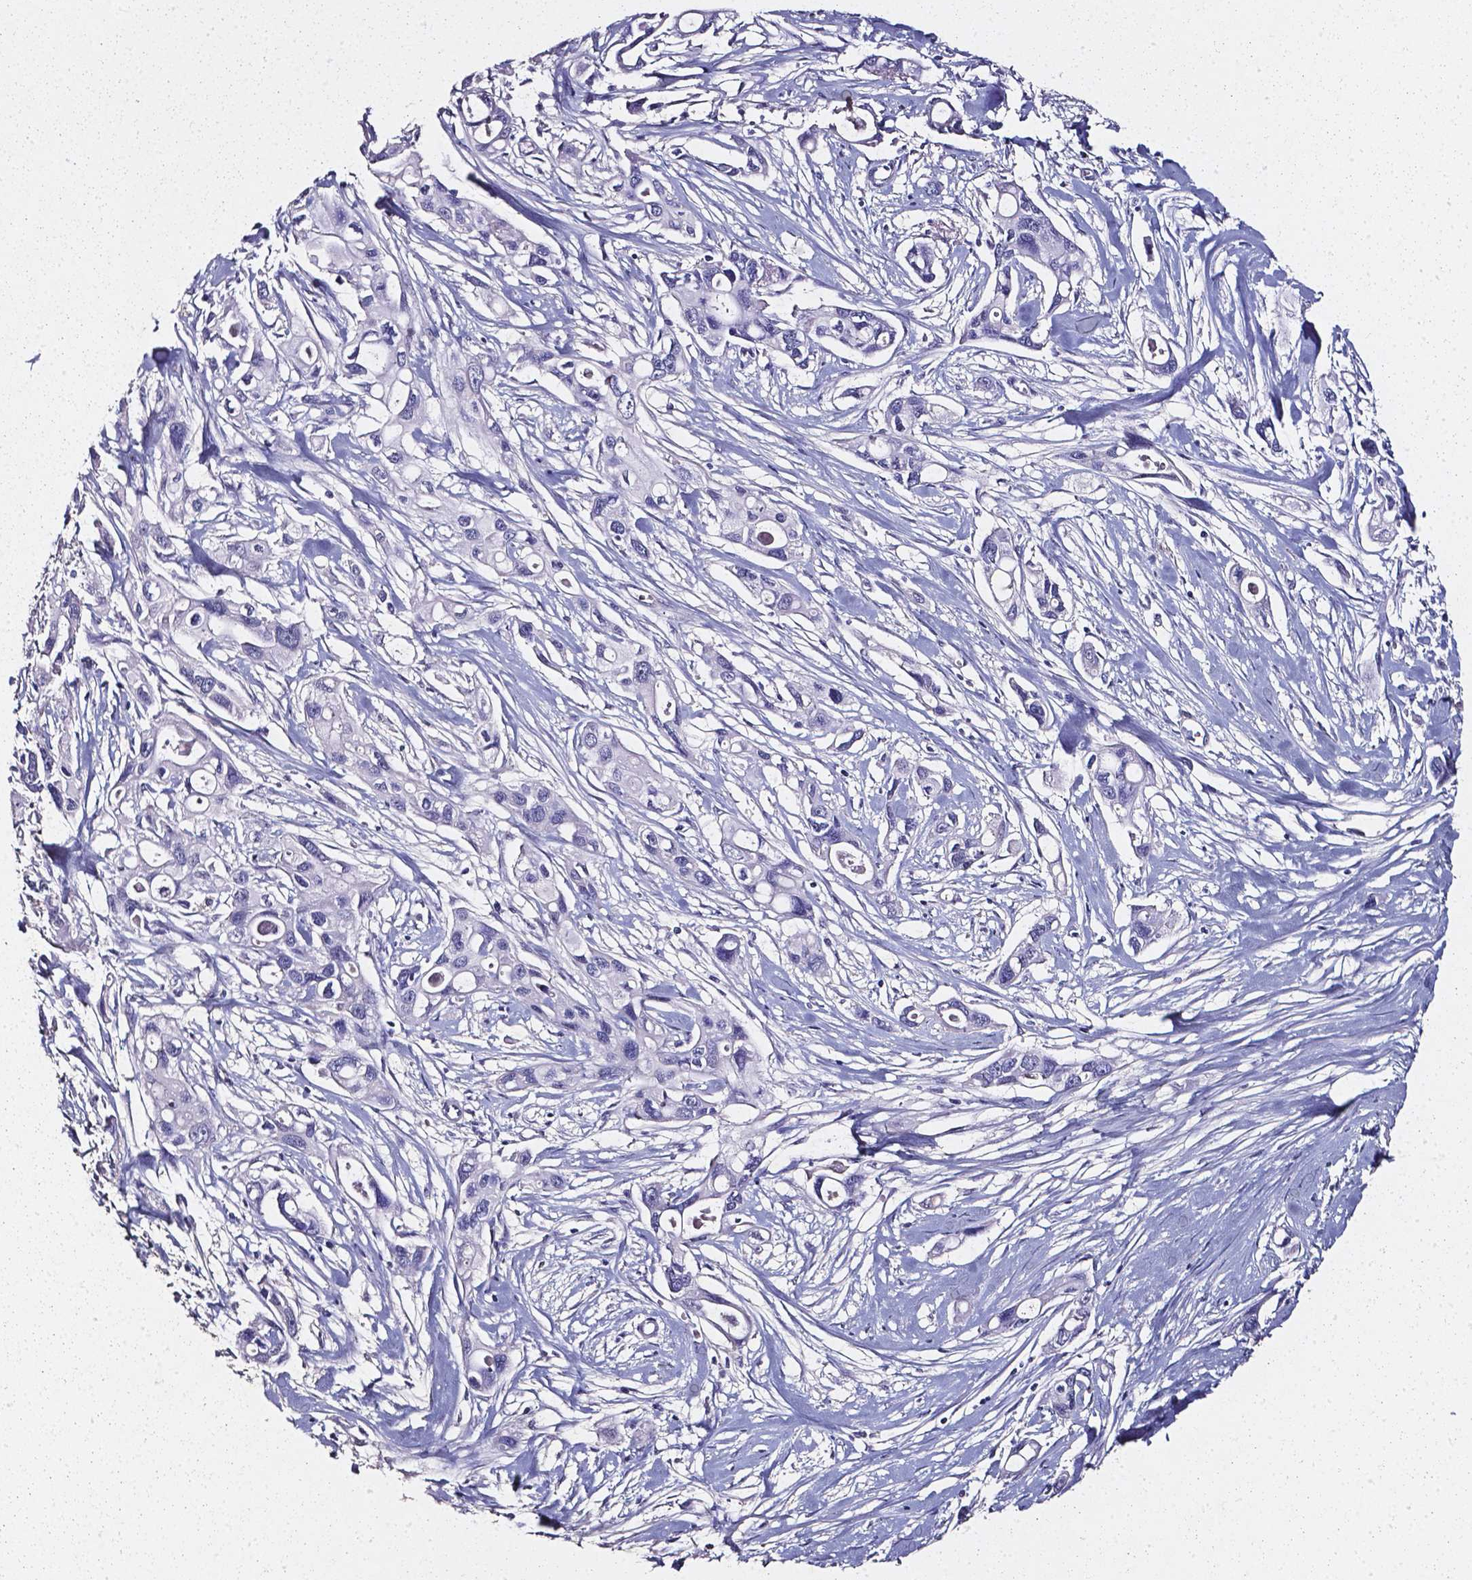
{"staining": {"intensity": "negative", "quantity": "none", "location": "none"}, "tissue": "pancreatic cancer", "cell_type": "Tumor cells", "image_type": "cancer", "snomed": [{"axis": "morphology", "description": "Adenocarcinoma, NOS"}, {"axis": "topography", "description": "Pancreas"}], "caption": "Immunohistochemical staining of pancreatic adenocarcinoma demonstrates no significant positivity in tumor cells.", "gene": "AKR1B10", "patient": {"sex": "male", "age": 60}}